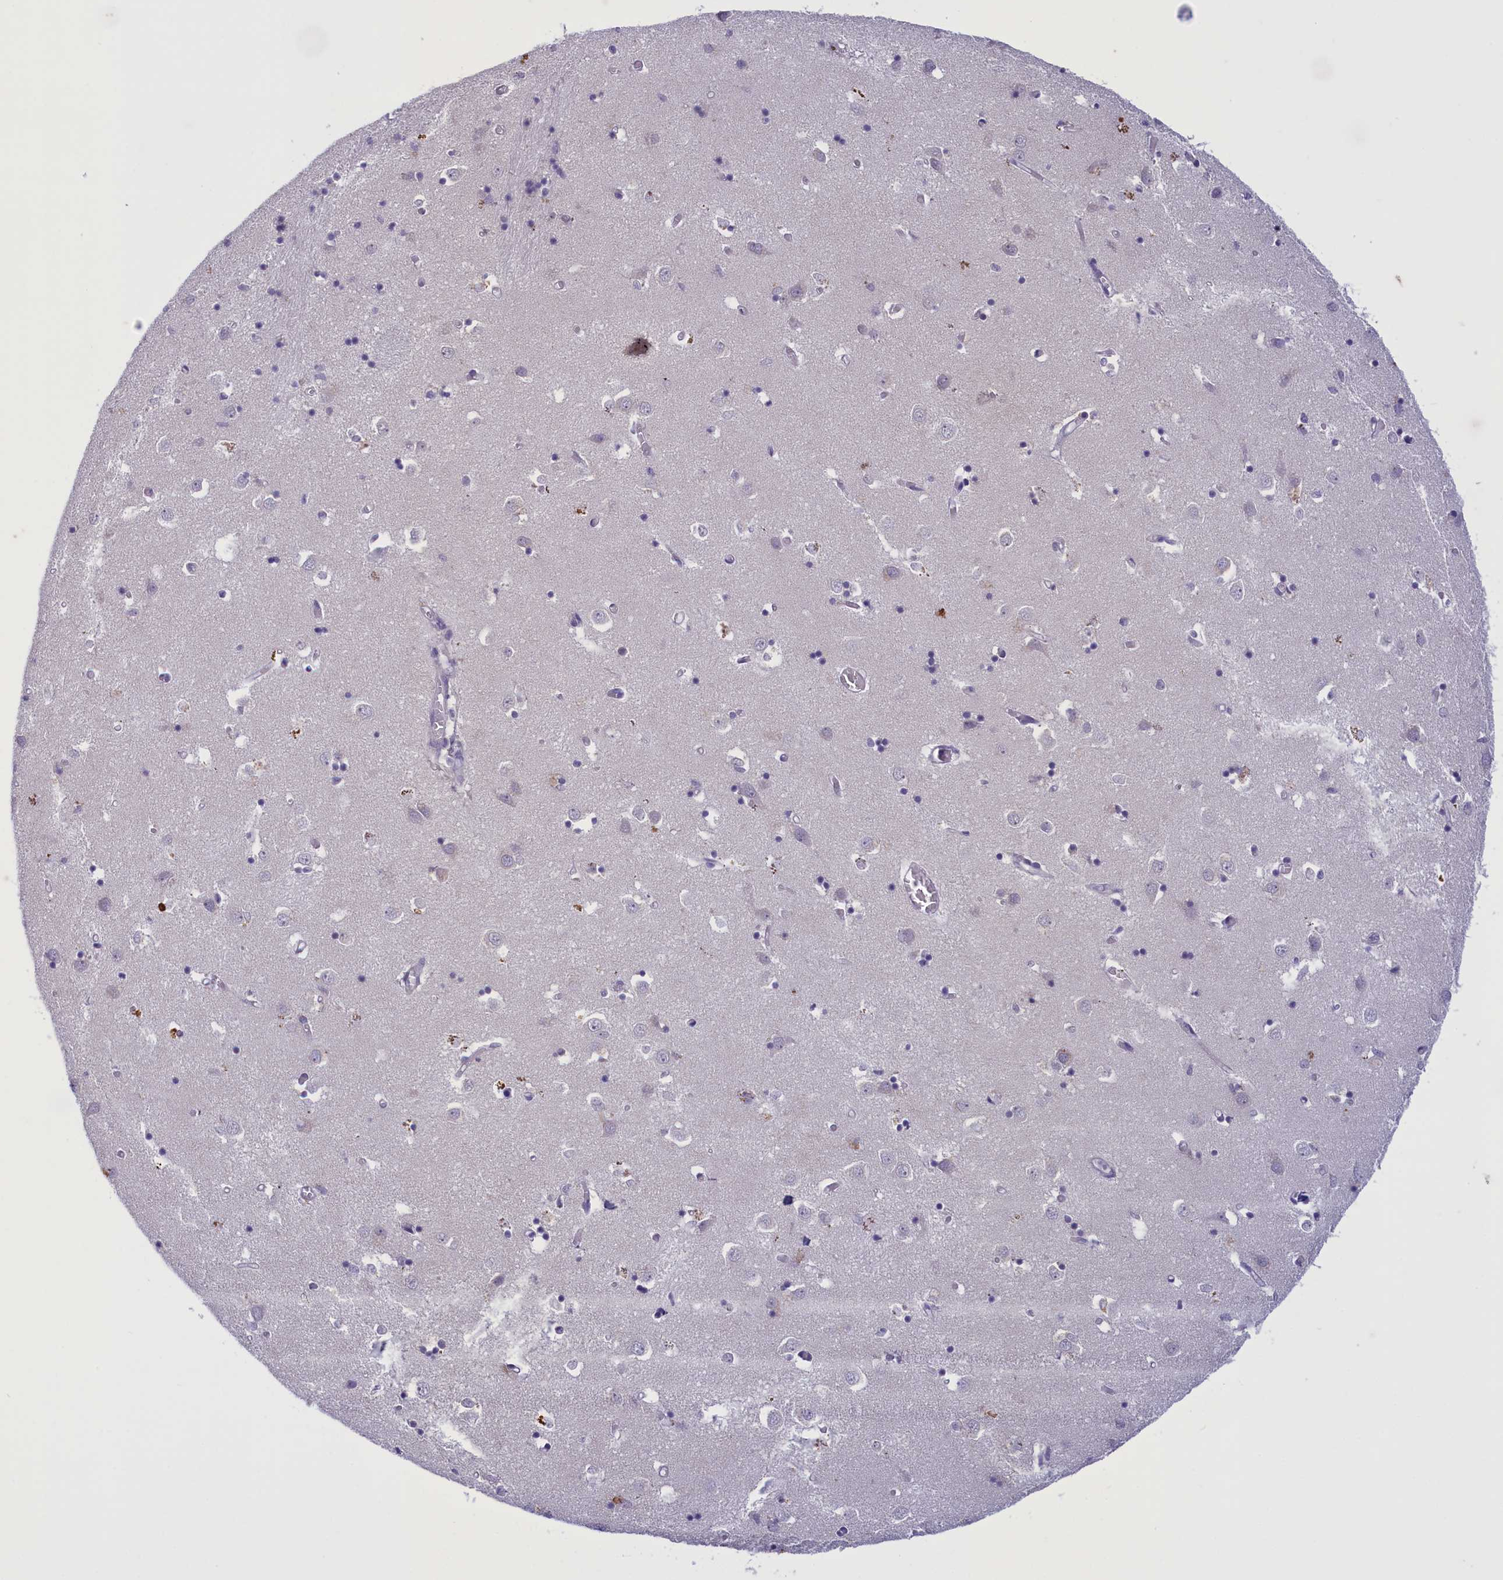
{"staining": {"intensity": "negative", "quantity": "none", "location": "none"}, "tissue": "caudate", "cell_type": "Glial cells", "image_type": "normal", "snomed": [{"axis": "morphology", "description": "Normal tissue, NOS"}, {"axis": "topography", "description": "Lateral ventricle wall"}], "caption": "Immunohistochemical staining of benign caudate shows no significant expression in glial cells. (Brightfield microscopy of DAB IHC at high magnification).", "gene": "ELOA2", "patient": {"sex": "male", "age": 70}}